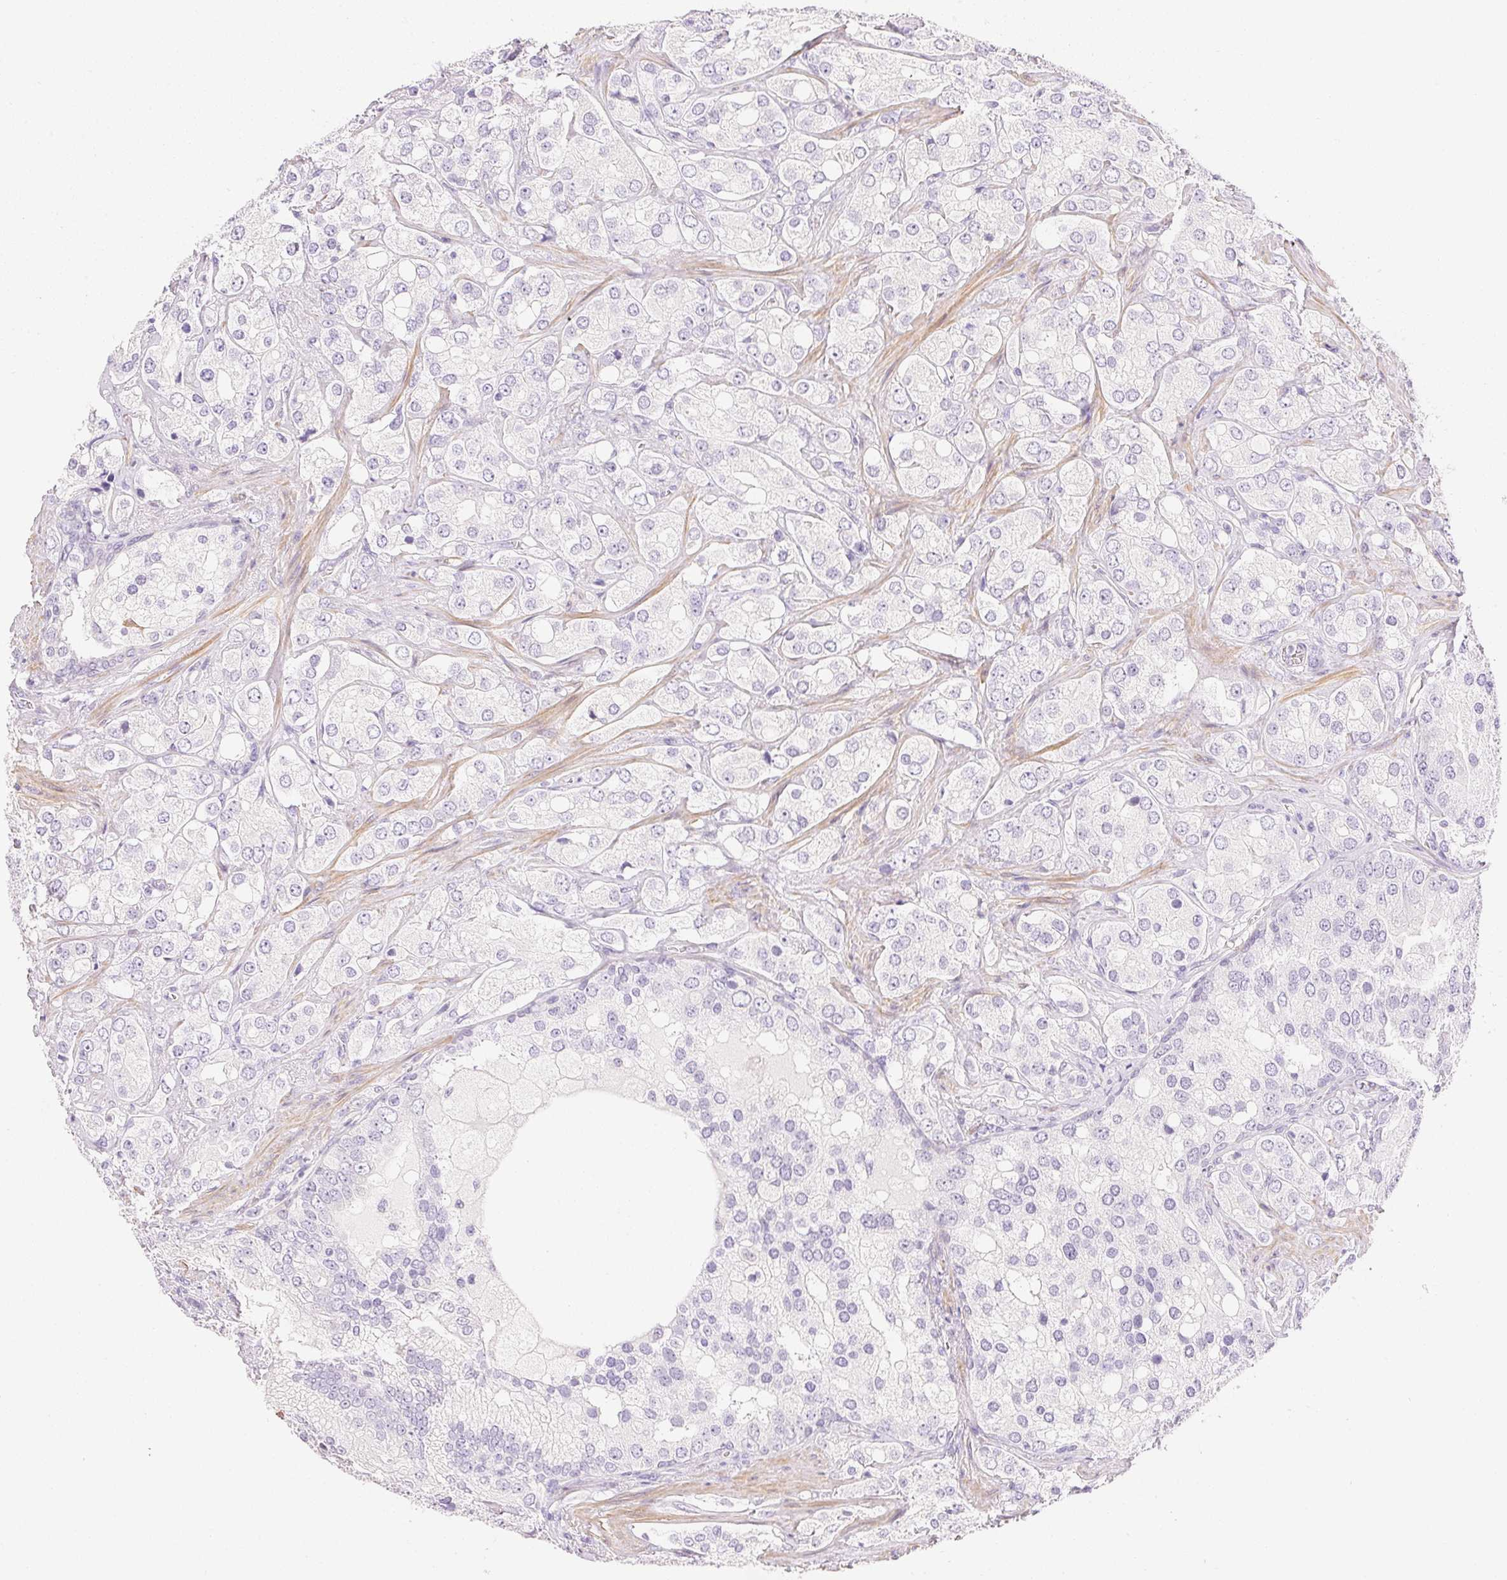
{"staining": {"intensity": "negative", "quantity": "none", "location": "none"}, "tissue": "prostate cancer", "cell_type": "Tumor cells", "image_type": "cancer", "snomed": [{"axis": "morphology", "description": "Adenocarcinoma, High grade"}, {"axis": "topography", "description": "Prostate"}], "caption": "Immunohistochemical staining of human prostate cancer reveals no significant positivity in tumor cells.", "gene": "KCNE2", "patient": {"sex": "male", "age": 67}}